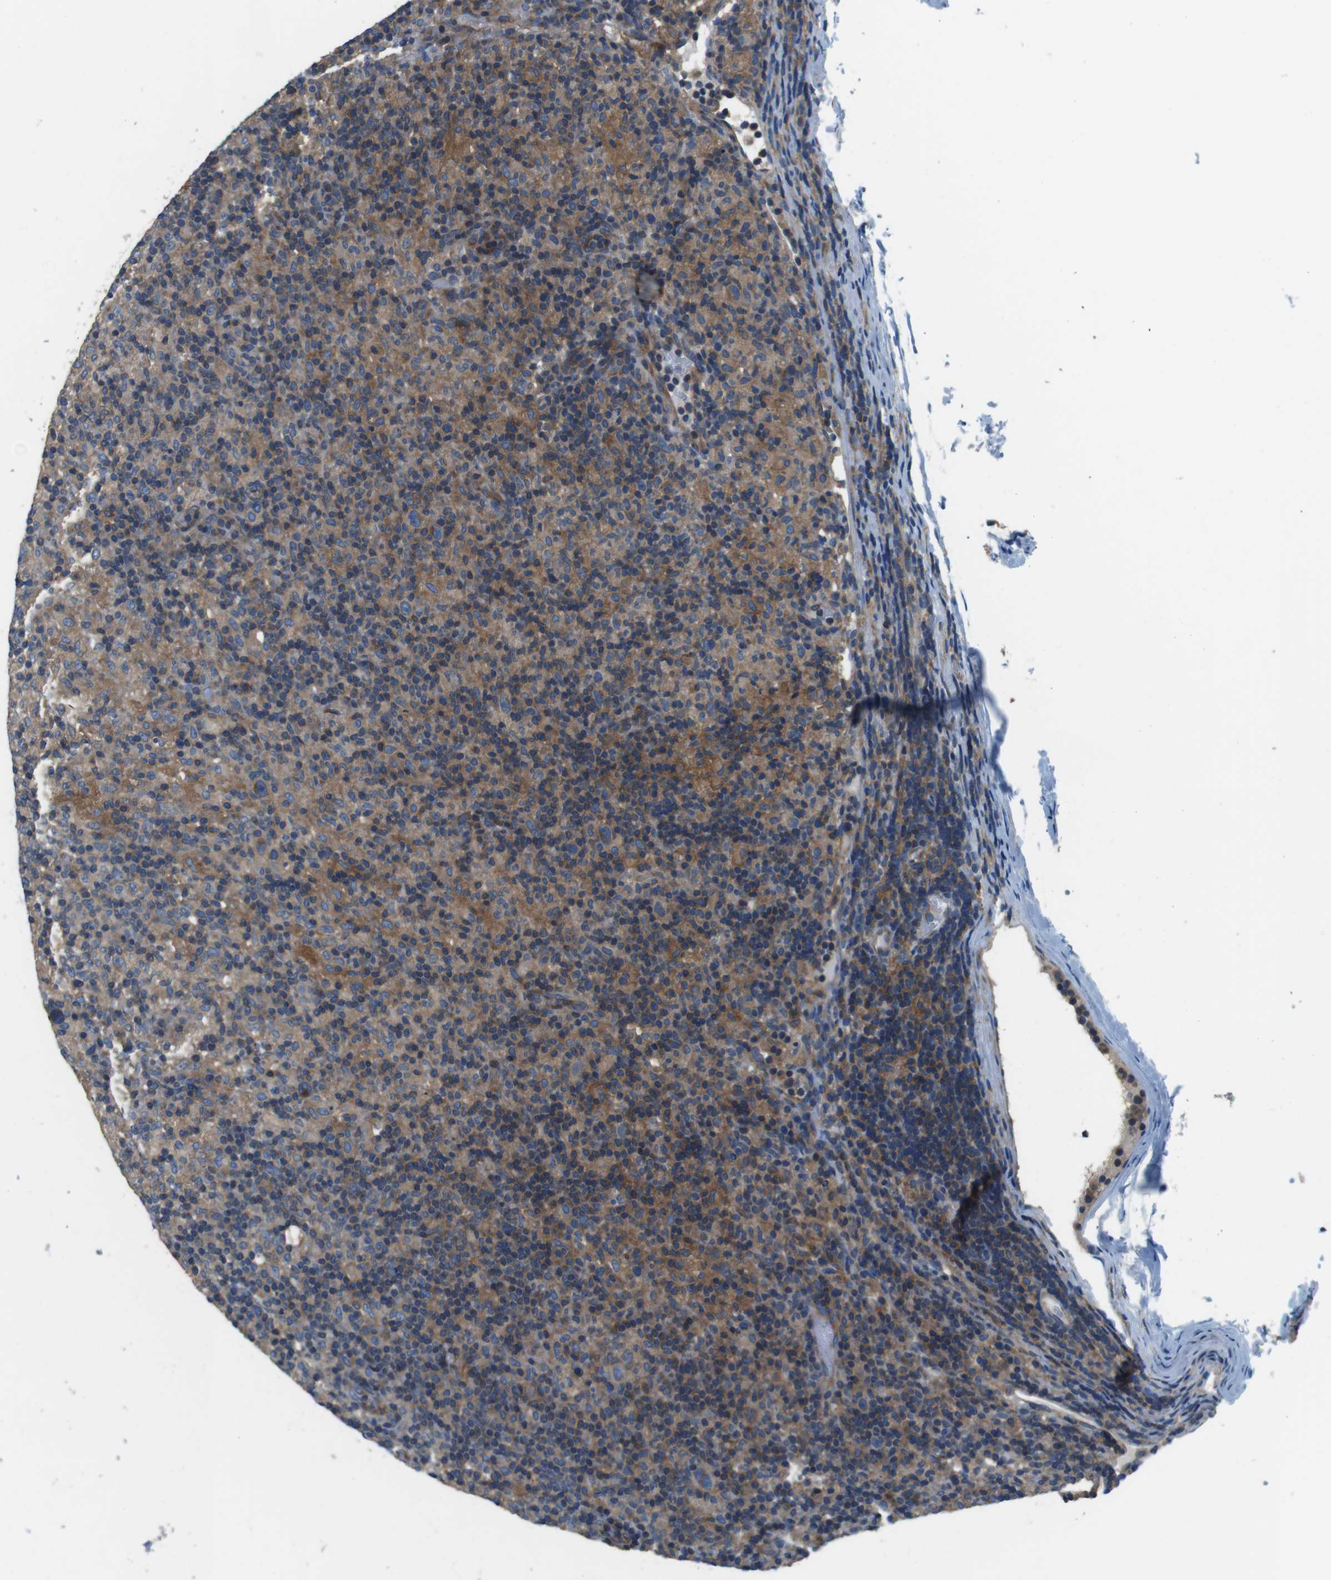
{"staining": {"intensity": "weak", "quantity": "25%-75%", "location": "cytoplasmic/membranous"}, "tissue": "lymphoma", "cell_type": "Tumor cells", "image_type": "cancer", "snomed": [{"axis": "morphology", "description": "Hodgkin's disease, NOS"}, {"axis": "topography", "description": "Lymph node"}], "caption": "High-magnification brightfield microscopy of lymphoma stained with DAB (brown) and counterstained with hematoxylin (blue). tumor cells exhibit weak cytoplasmic/membranous positivity is seen in about25%-75% of cells.", "gene": "DENND4C", "patient": {"sex": "male", "age": 70}}